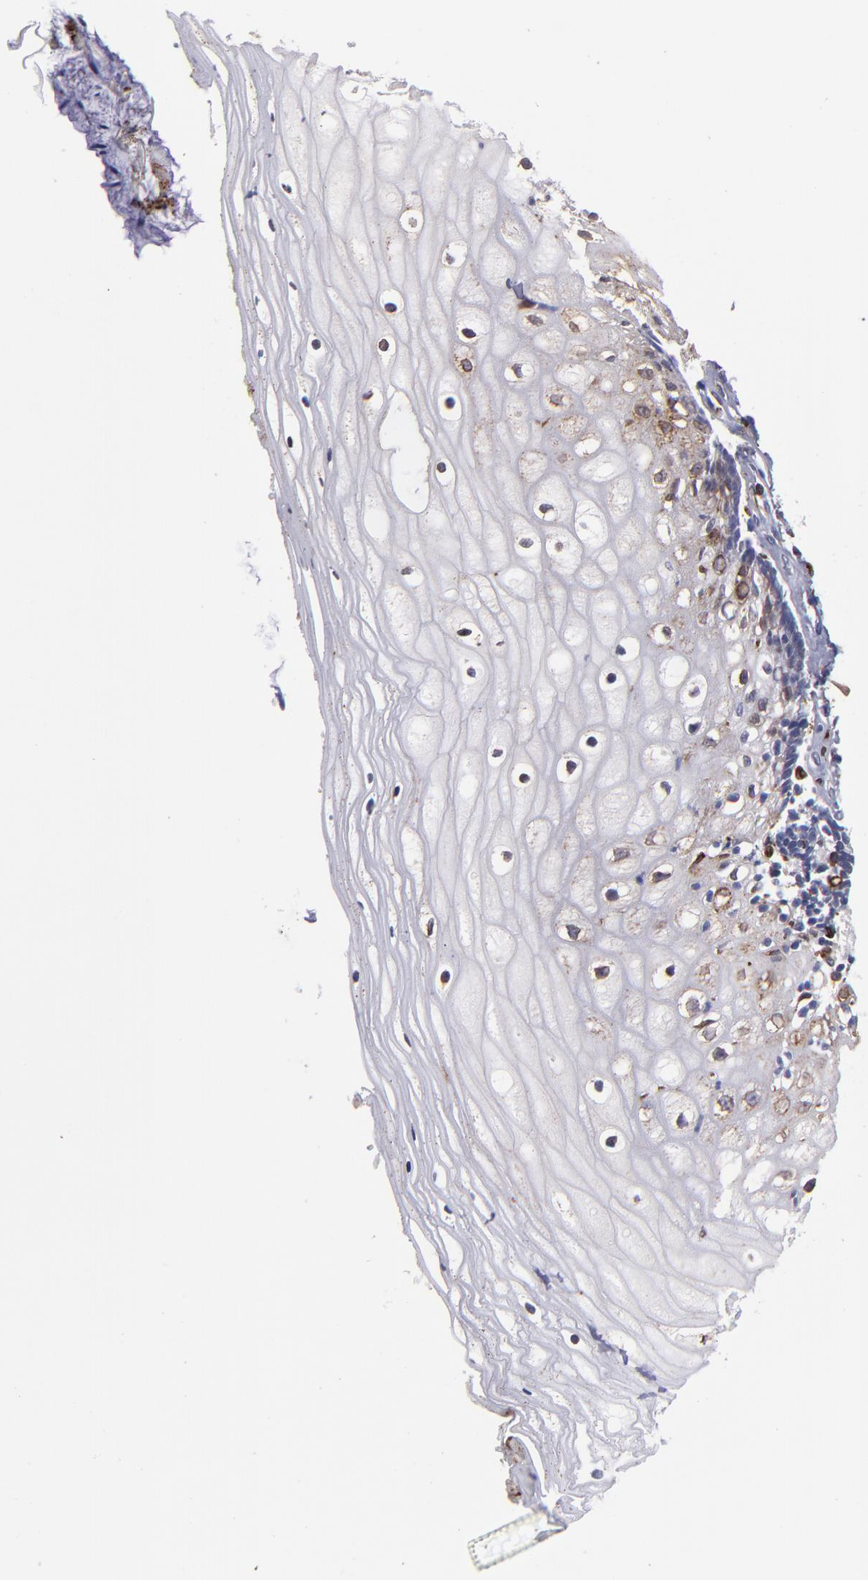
{"staining": {"intensity": "moderate", "quantity": "<25%", "location": "cytoplasmic/membranous,nuclear"}, "tissue": "vagina", "cell_type": "Squamous epithelial cells", "image_type": "normal", "snomed": [{"axis": "morphology", "description": "Normal tissue, NOS"}, {"axis": "topography", "description": "Vagina"}], "caption": "DAB immunohistochemical staining of unremarkable human vagina exhibits moderate cytoplasmic/membranous,nuclear protein expression in approximately <25% of squamous epithelial cells. (IHC, brightfield microscopy, high magnification).", "gene": "PTGS1", "patient": {"sex": "female", "age": 46}}